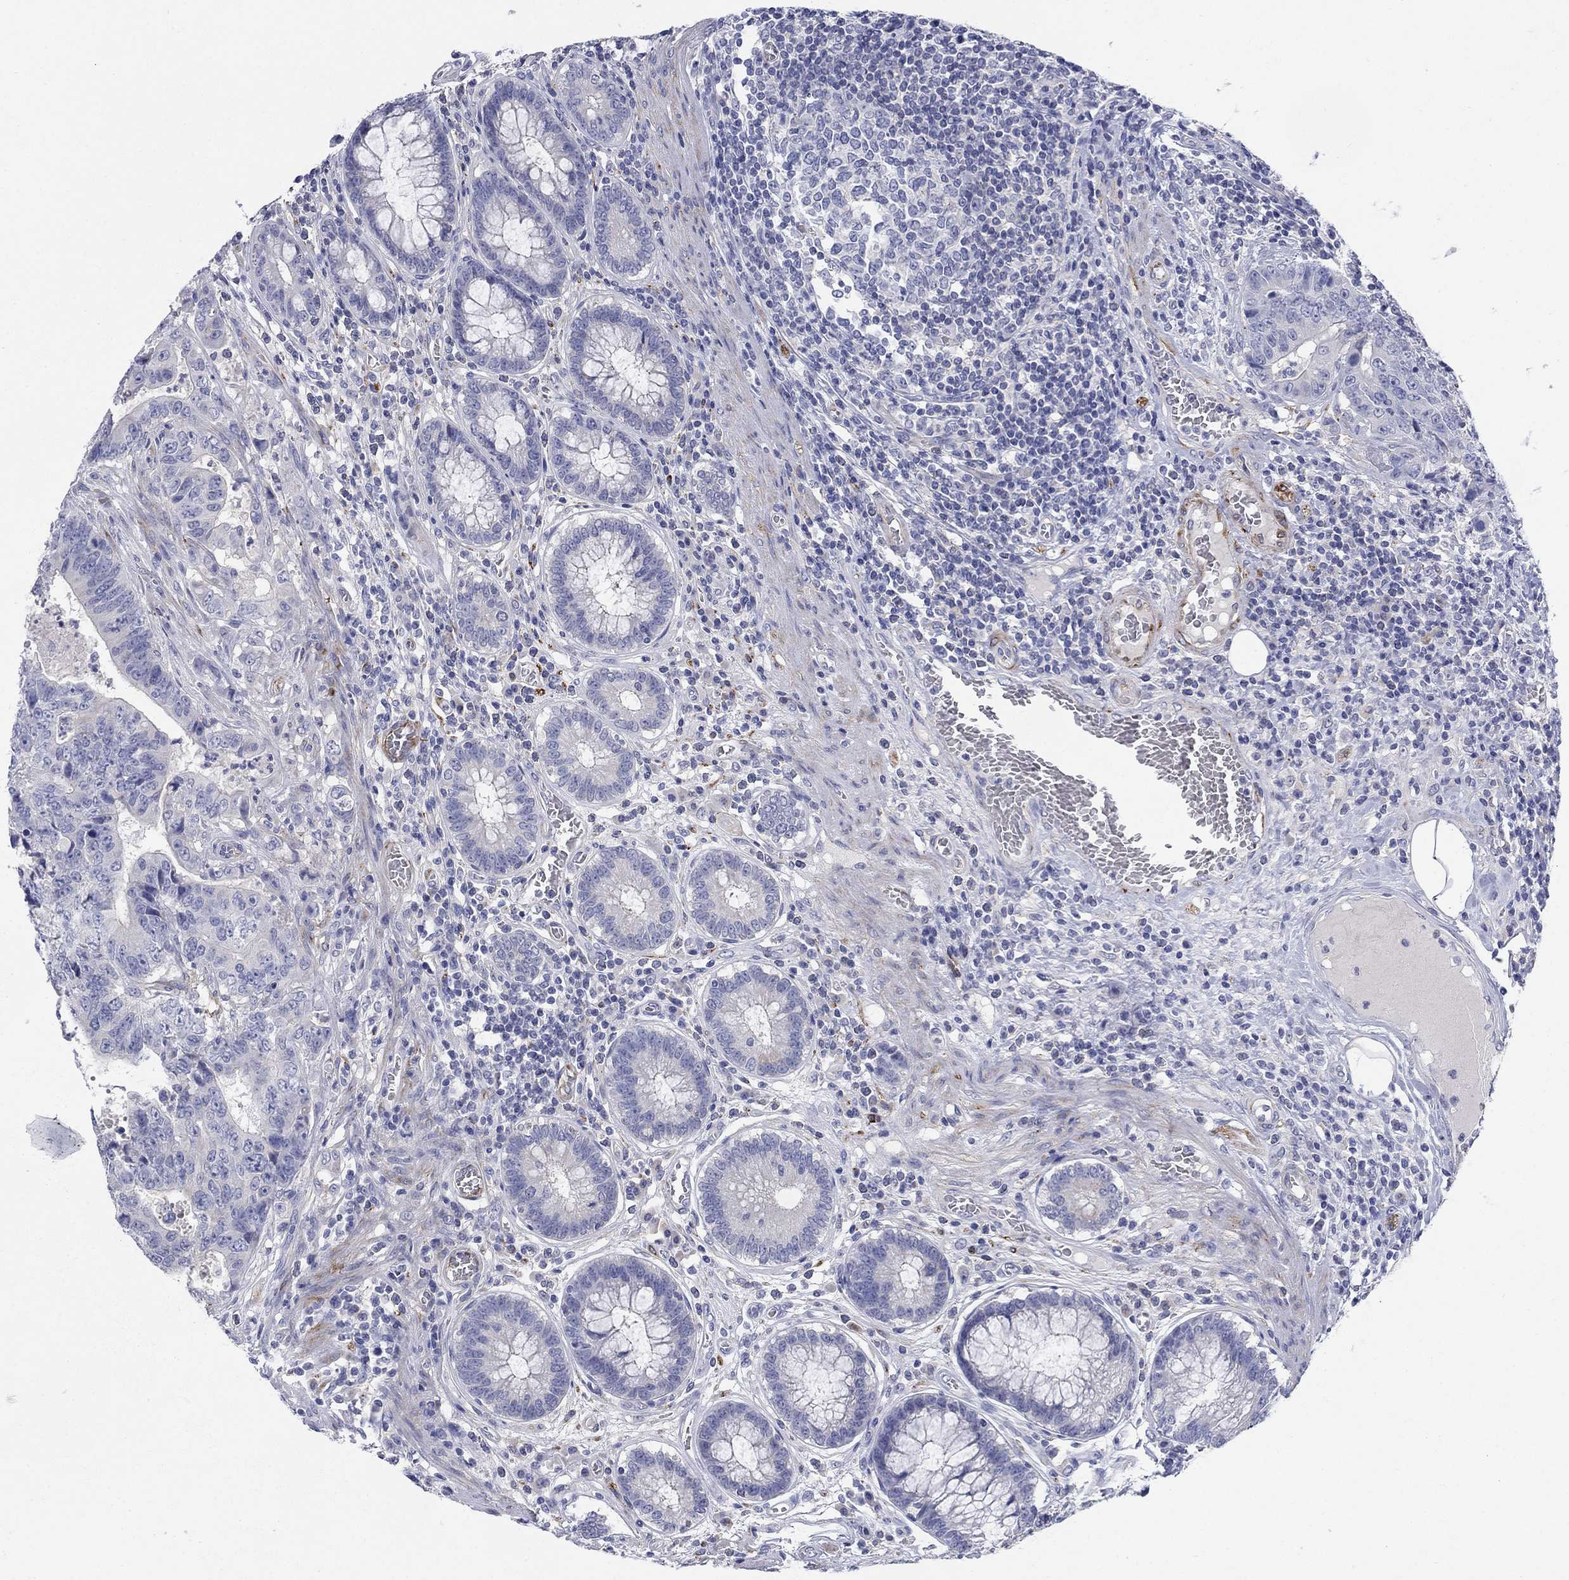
{"staining": {"intensity": "negative", "quantity": "none", "location": "none"}, "tissue": "colorectal cancer", "cell_type": "Tumor cells", "image_type": "cancer", "snomed": [{"axis": "morphology", "description": "Adenocarcinoma, NOS"}, {"axis": "topography", "description": "Colon"}], "caption": "Protein analysis of adenocarcinoma (colorectal) displays no significant expression in tumor cells.", "gene": "PTPRZ1", "patient": {"sex": "female", "age": 48}}